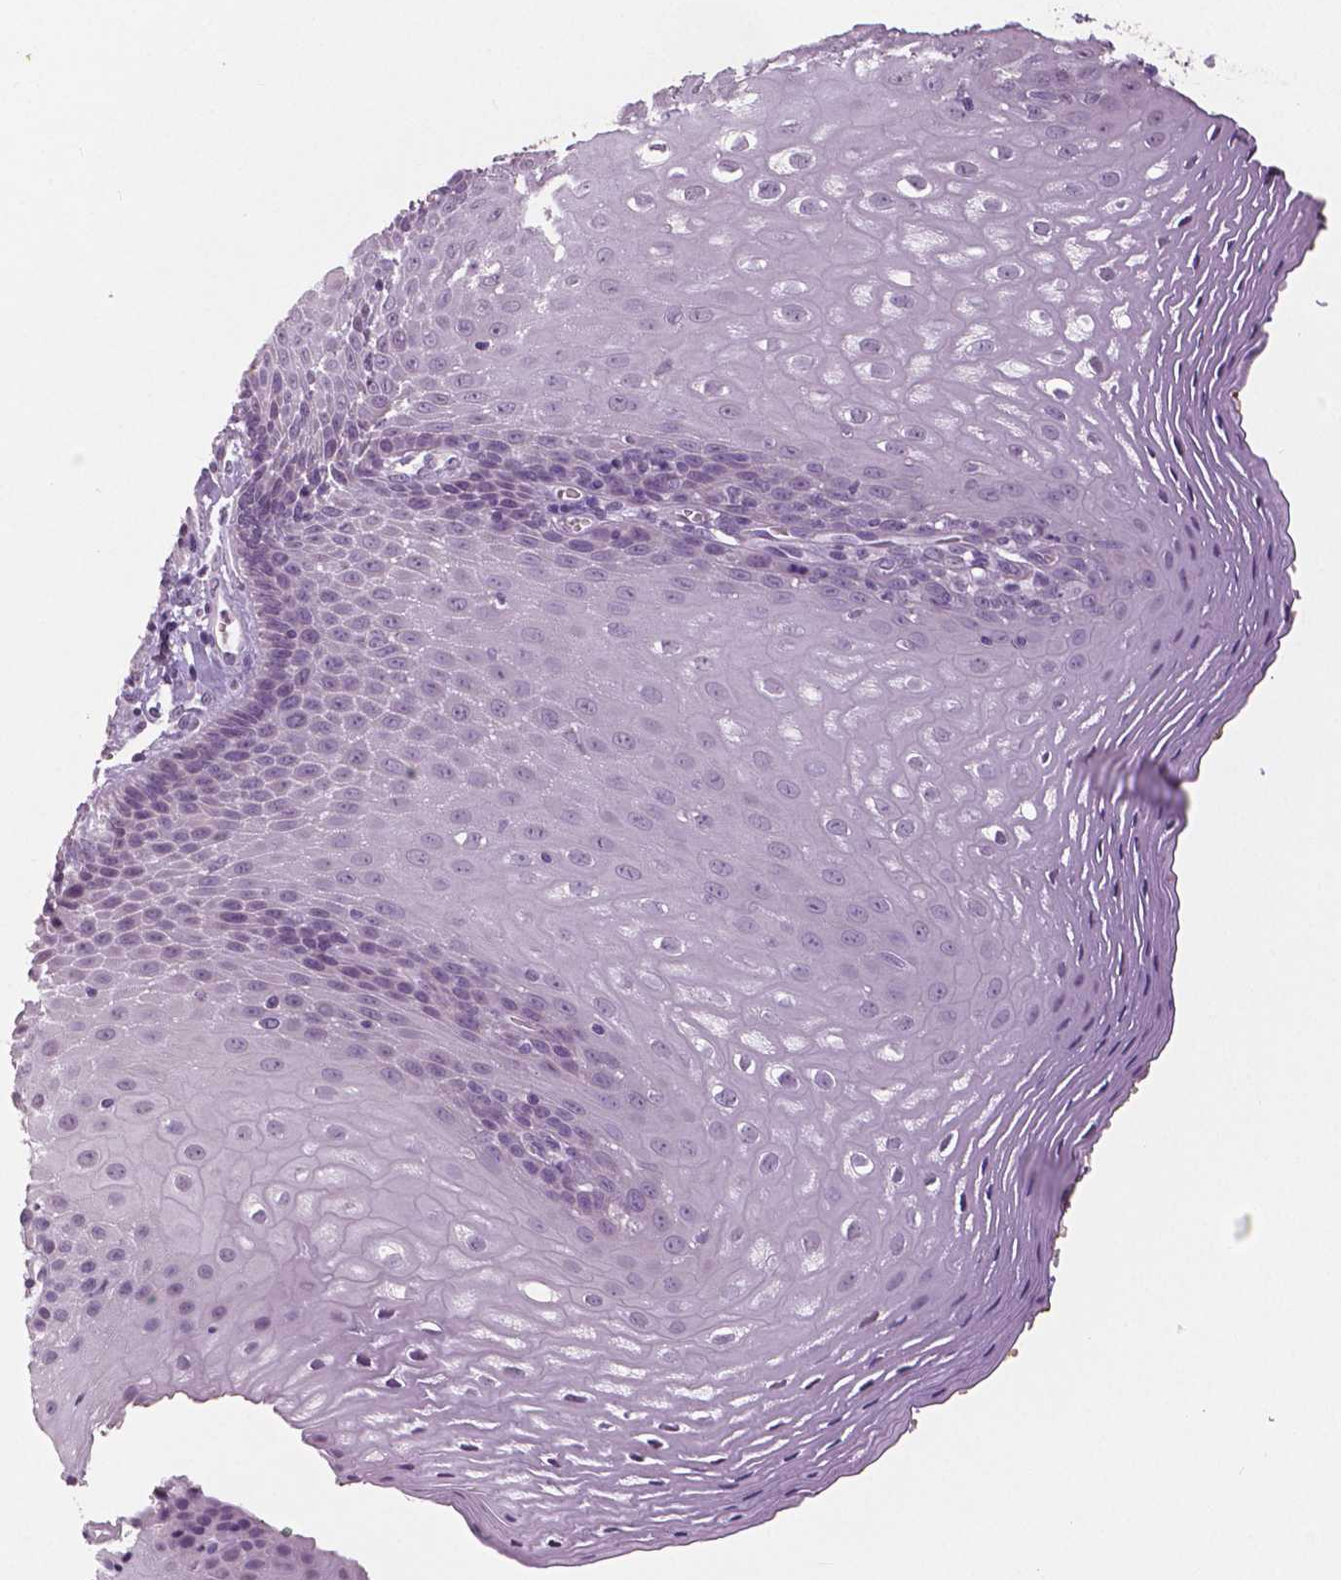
{"staining": {"intensity": "negative", "quantity": "none", "location": "none"}, "tissue": "esophagus", "cell_type": "Squamous epithelial cells", "image_type": "normal", "snomed": [{"axis": "morphology", "description": "Normal tissue, NOS"}, {"axis": "topography", "description": "Esophagus"}], "caption": "Immunohistochemistry (IHC) histopathology image of unremarkable human esophagus stained for a protein (brown), which displays no staining in squamous epithelial cells.", "gene": "NECAB1", "patient": {"sex": "female", "age": 68}}